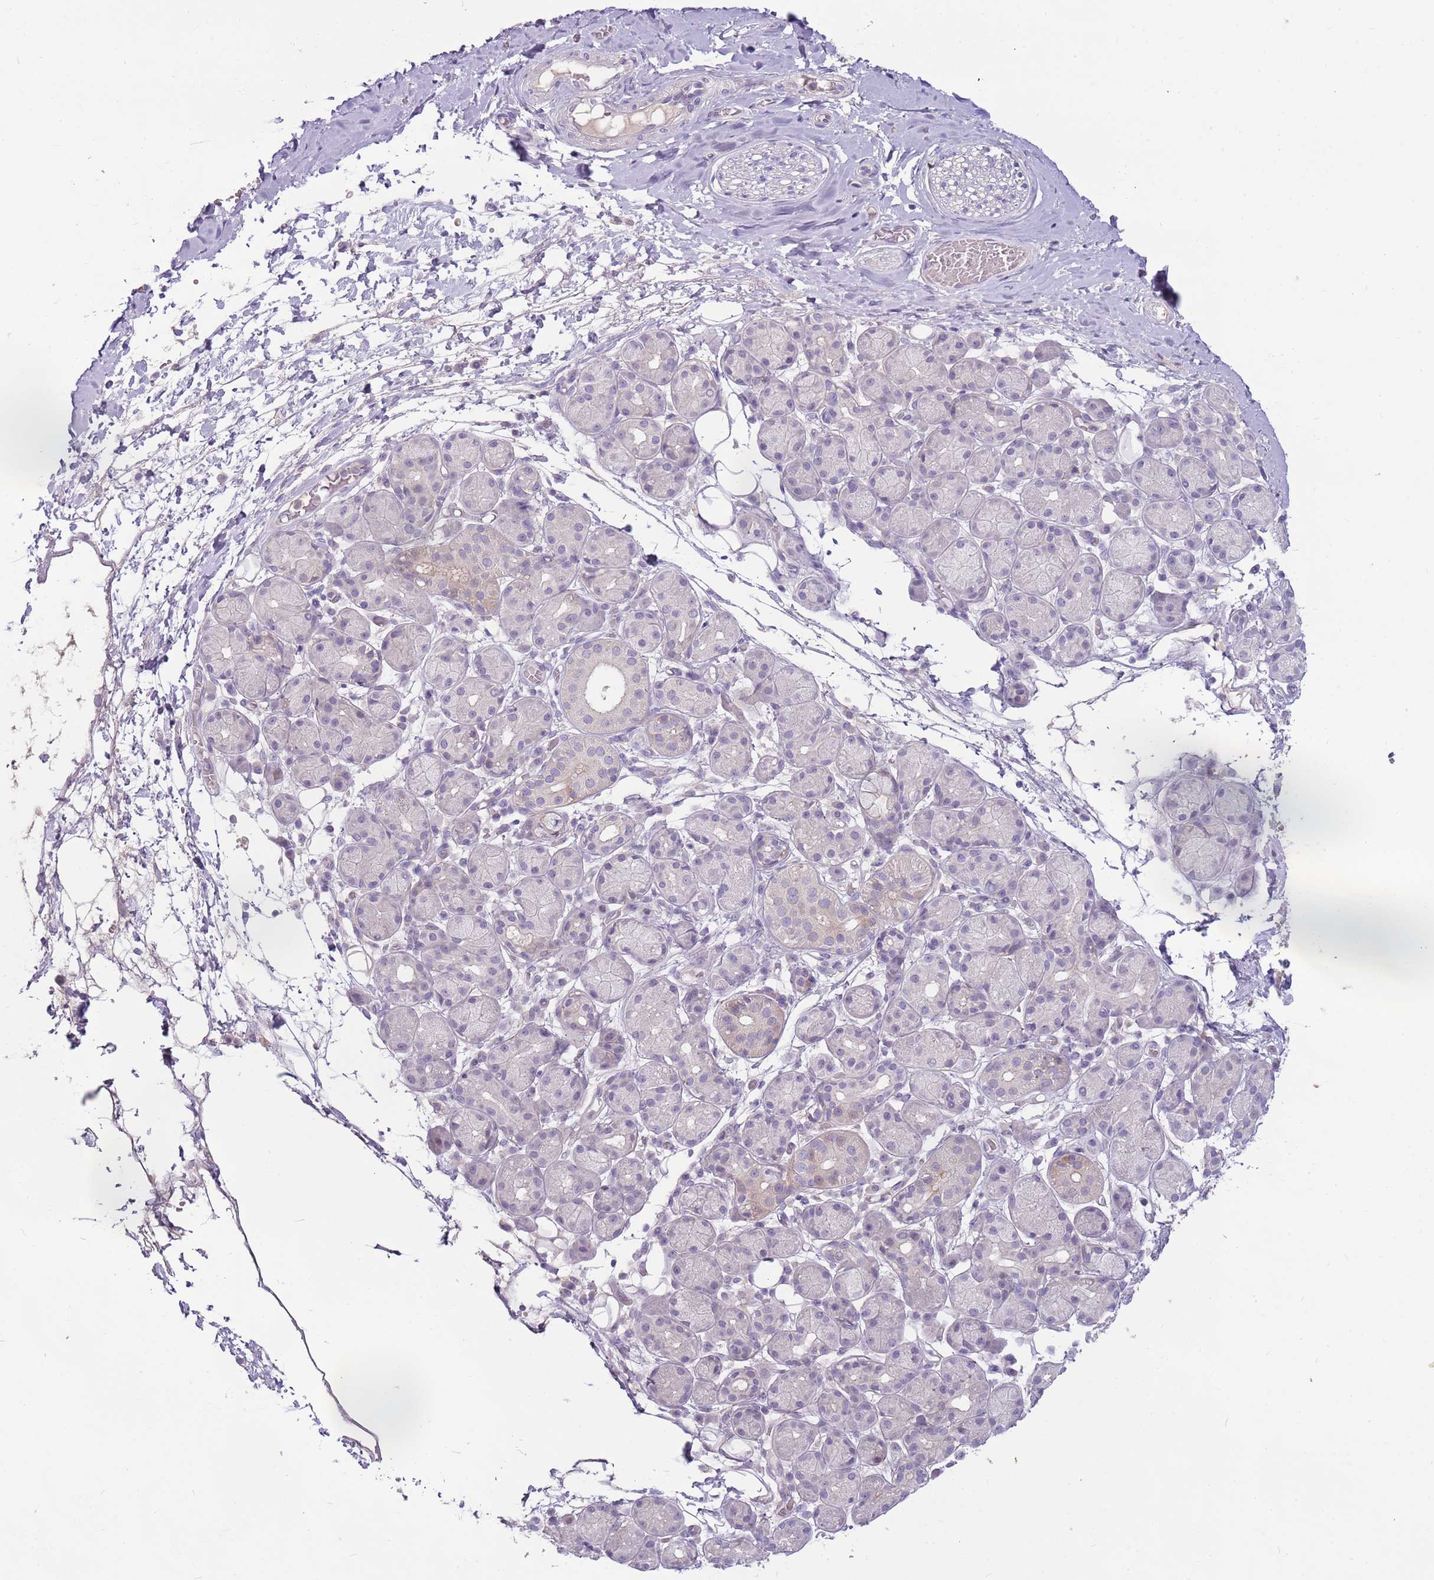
{"staining": {"intensity": "negative", "quantity": "none", "location": "none"}, "tissue": "adipose tissue", "cell_type": "Adipocytes", "image_type": "normal", "snomed": [{"axis": "morphology", "description": "Normal tissue, NOS"}, {"axis": "topography", "description": "Salivary gland"}, {"axis": "topography", "description": "Peripheral nerve tissue"}], "caption": "Adipocytes show no significant expression in normal adipose tissue. The staining is performed using DAB (3,3'-diaminobenzidine) brown chromogen with nuclei counter-stained in using hematoxylin.", "gene": "ARHGAP5", "patient": {"sex": "male", "age": 62}}